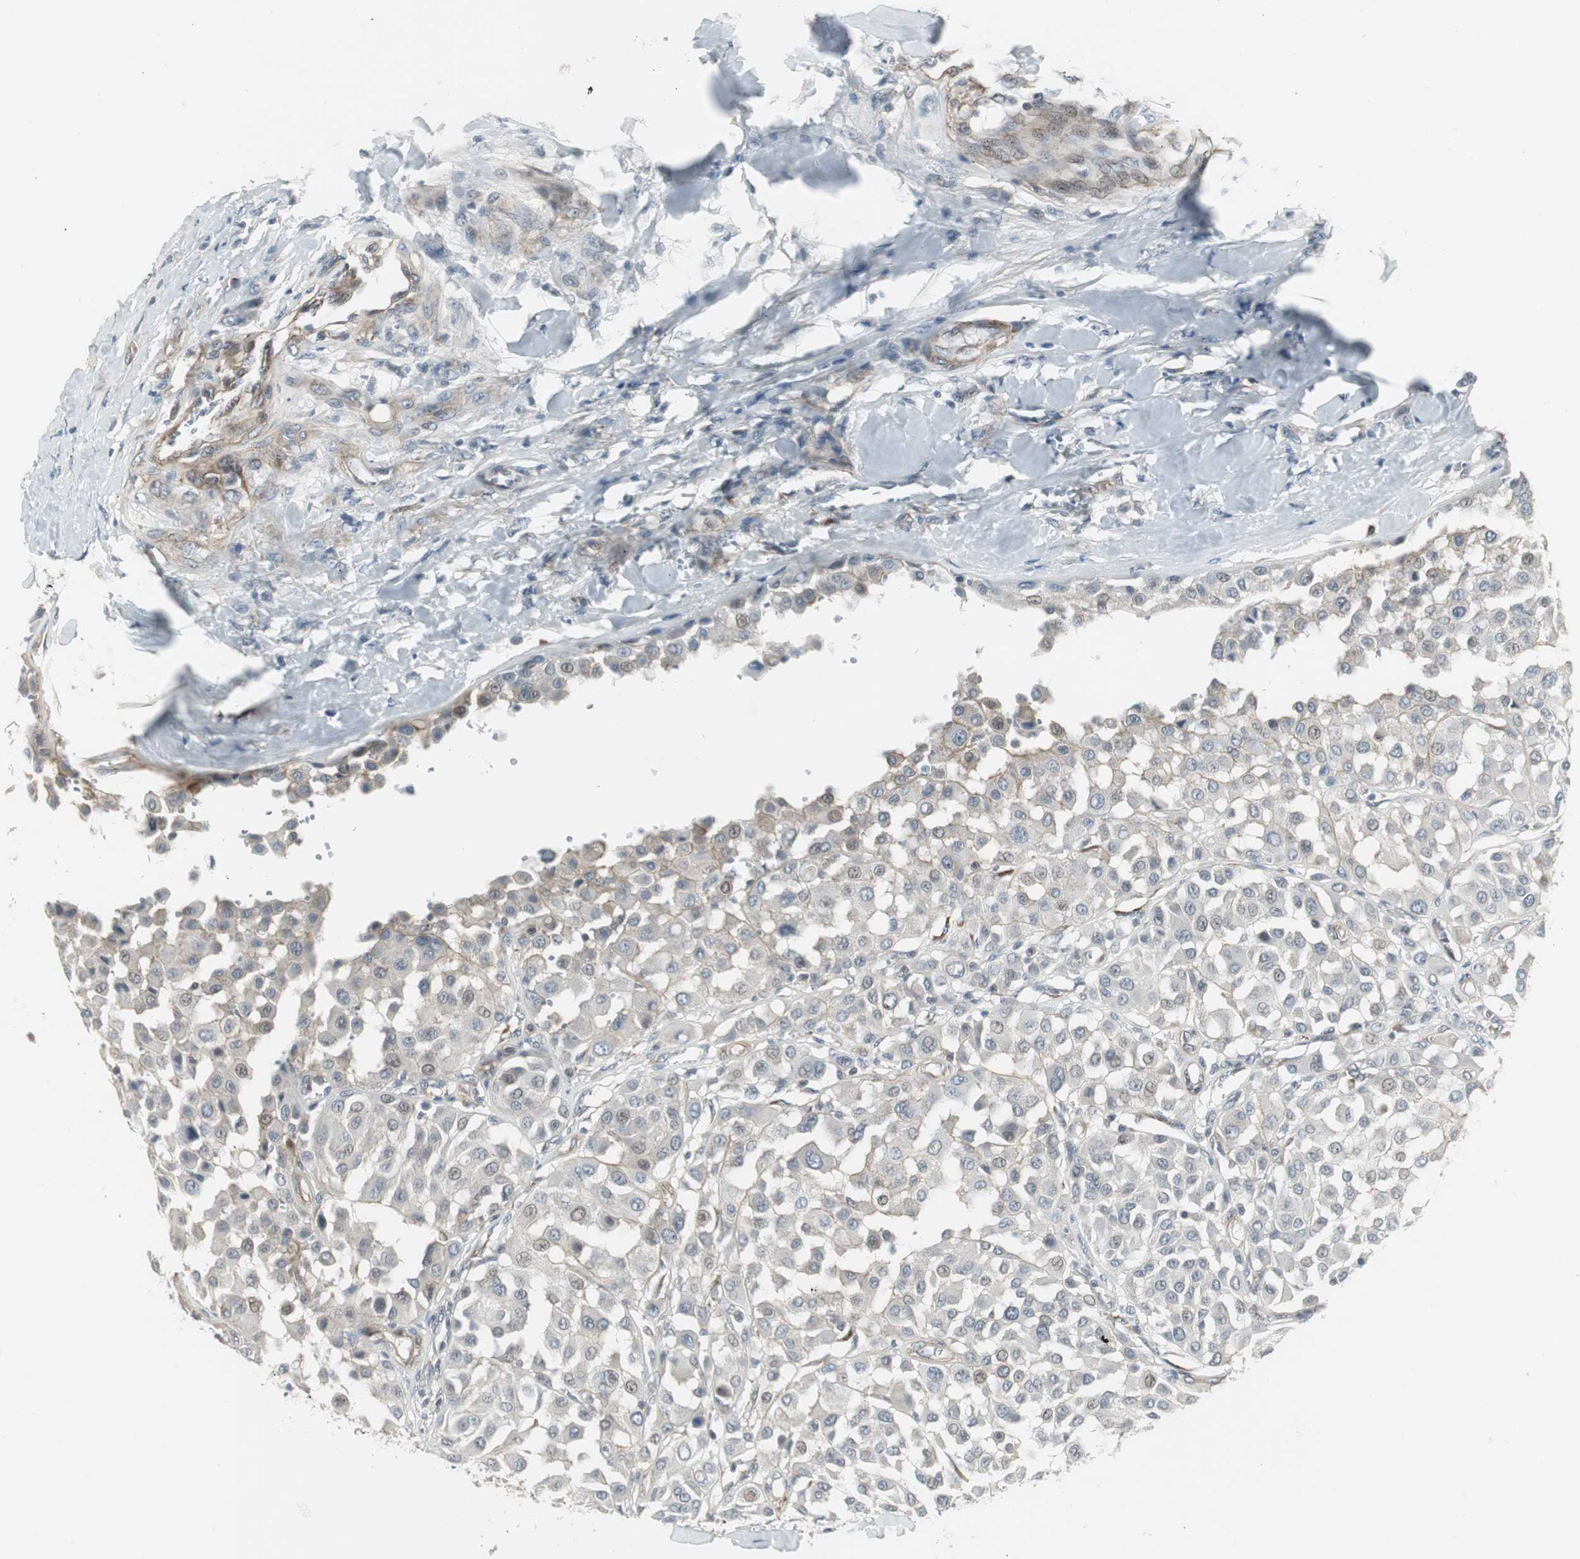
{"staining": {"intensity": "weak", "quantity": "<25%", "location": "nuclear"}, "tissue": "melanoma", "cell_type": "Tumor cells", "image_type": "cancer", "snomed": [{"axis": "morphology", "description": "Malignant melanoma, Metastatic site"}, {"axis": "topography", "description": "Soft tissue"}], "caption": "A photomicrograph of human malignant melanoma (metastatic site) is negative for staining in tumor cells.", "gene": "SCYL3", "patient": {"sex": "male", "age": 41}}